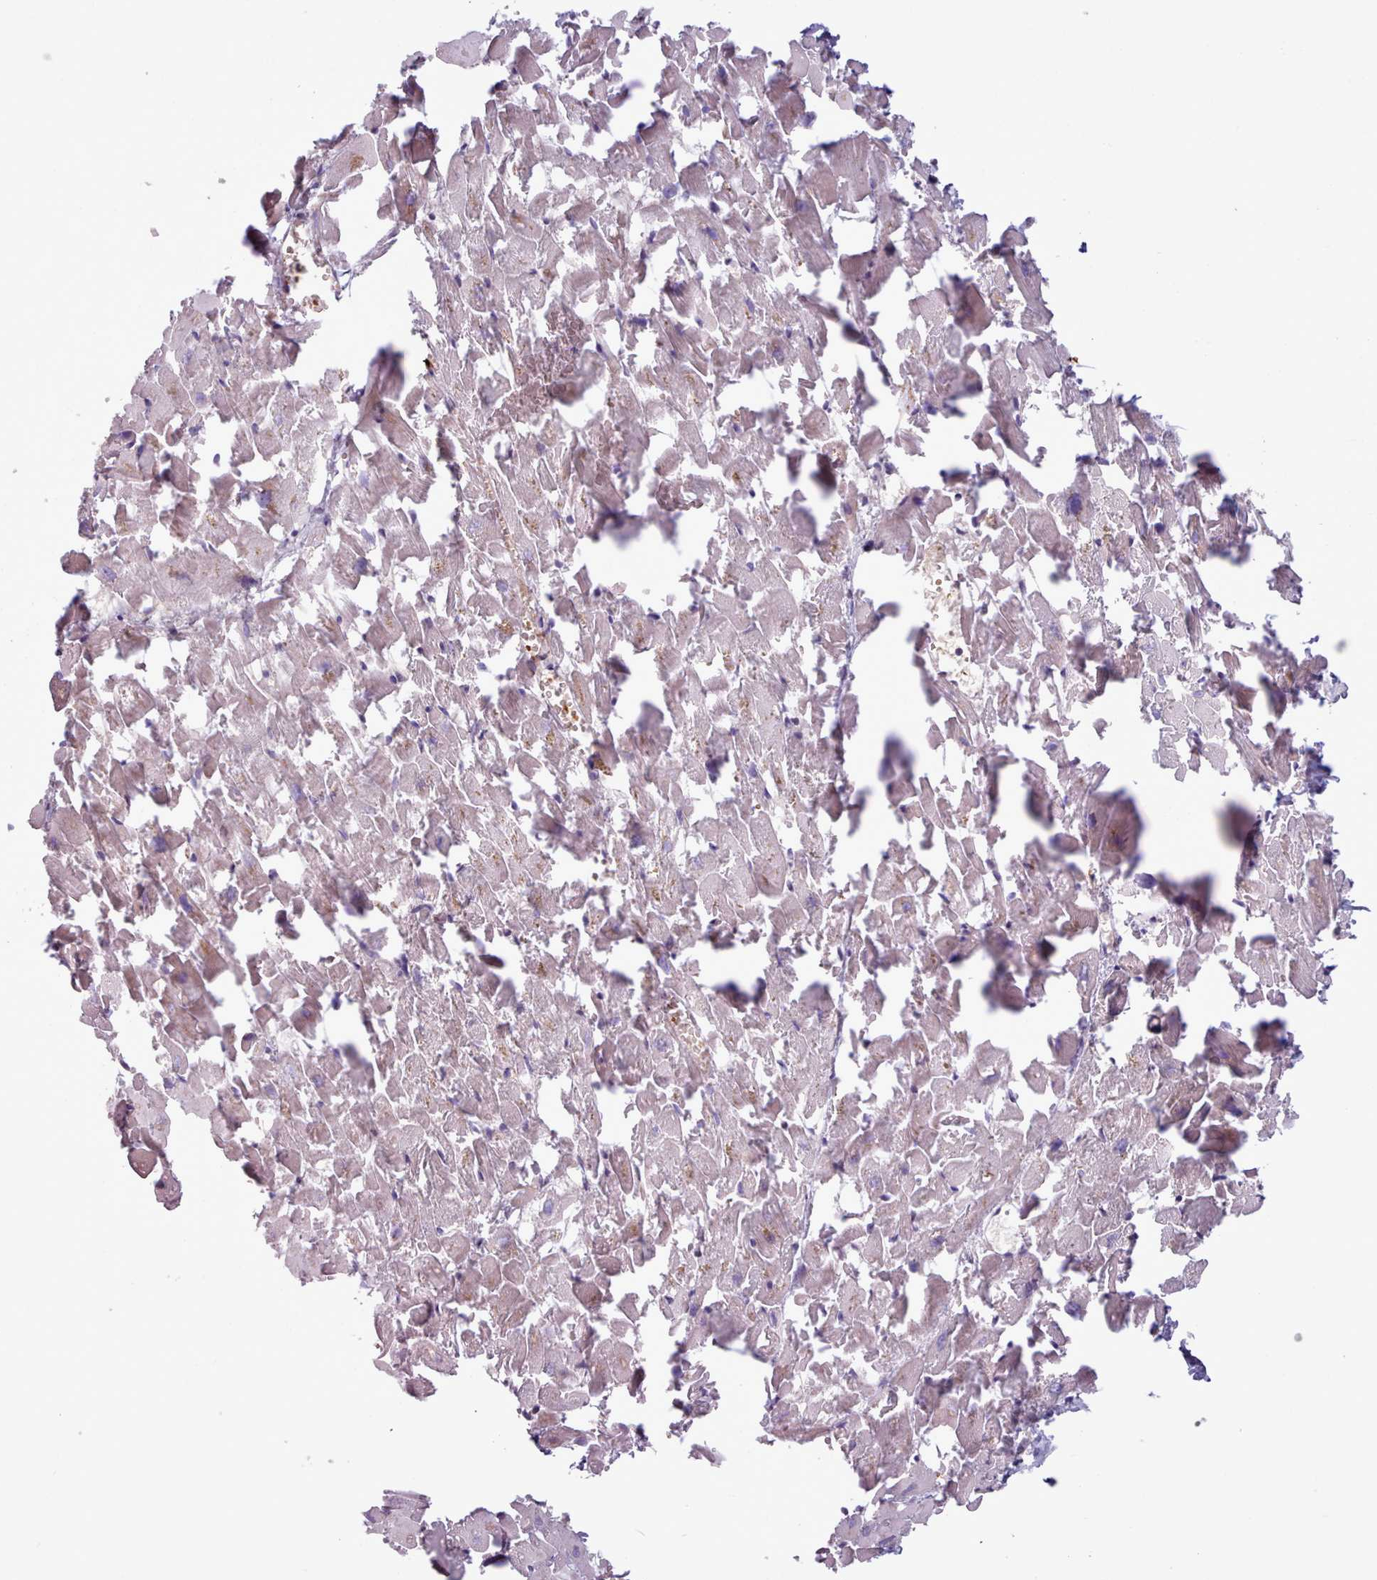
{"staining": {"intensity": "moderate", "quantity": "25%-75%", "location": "nuclear"}, "tissue": "heart muscle", "cell_type": "Cardiomyocytes", "image_type": "normal", "snomed": [{"axis": "morphology", "description": "Normal tissue, NOS"}, {"axis": "topography", "description": "Heart"}], "caption": "An IHC photomicrograph of unremarkable tissue is shown. Protein staining in brown labels moderate nuclear positivity in heart muscle within cardiomyocytes.", "gene": "KBTBD6", "patient": {"sex": "female", "age": 64}}